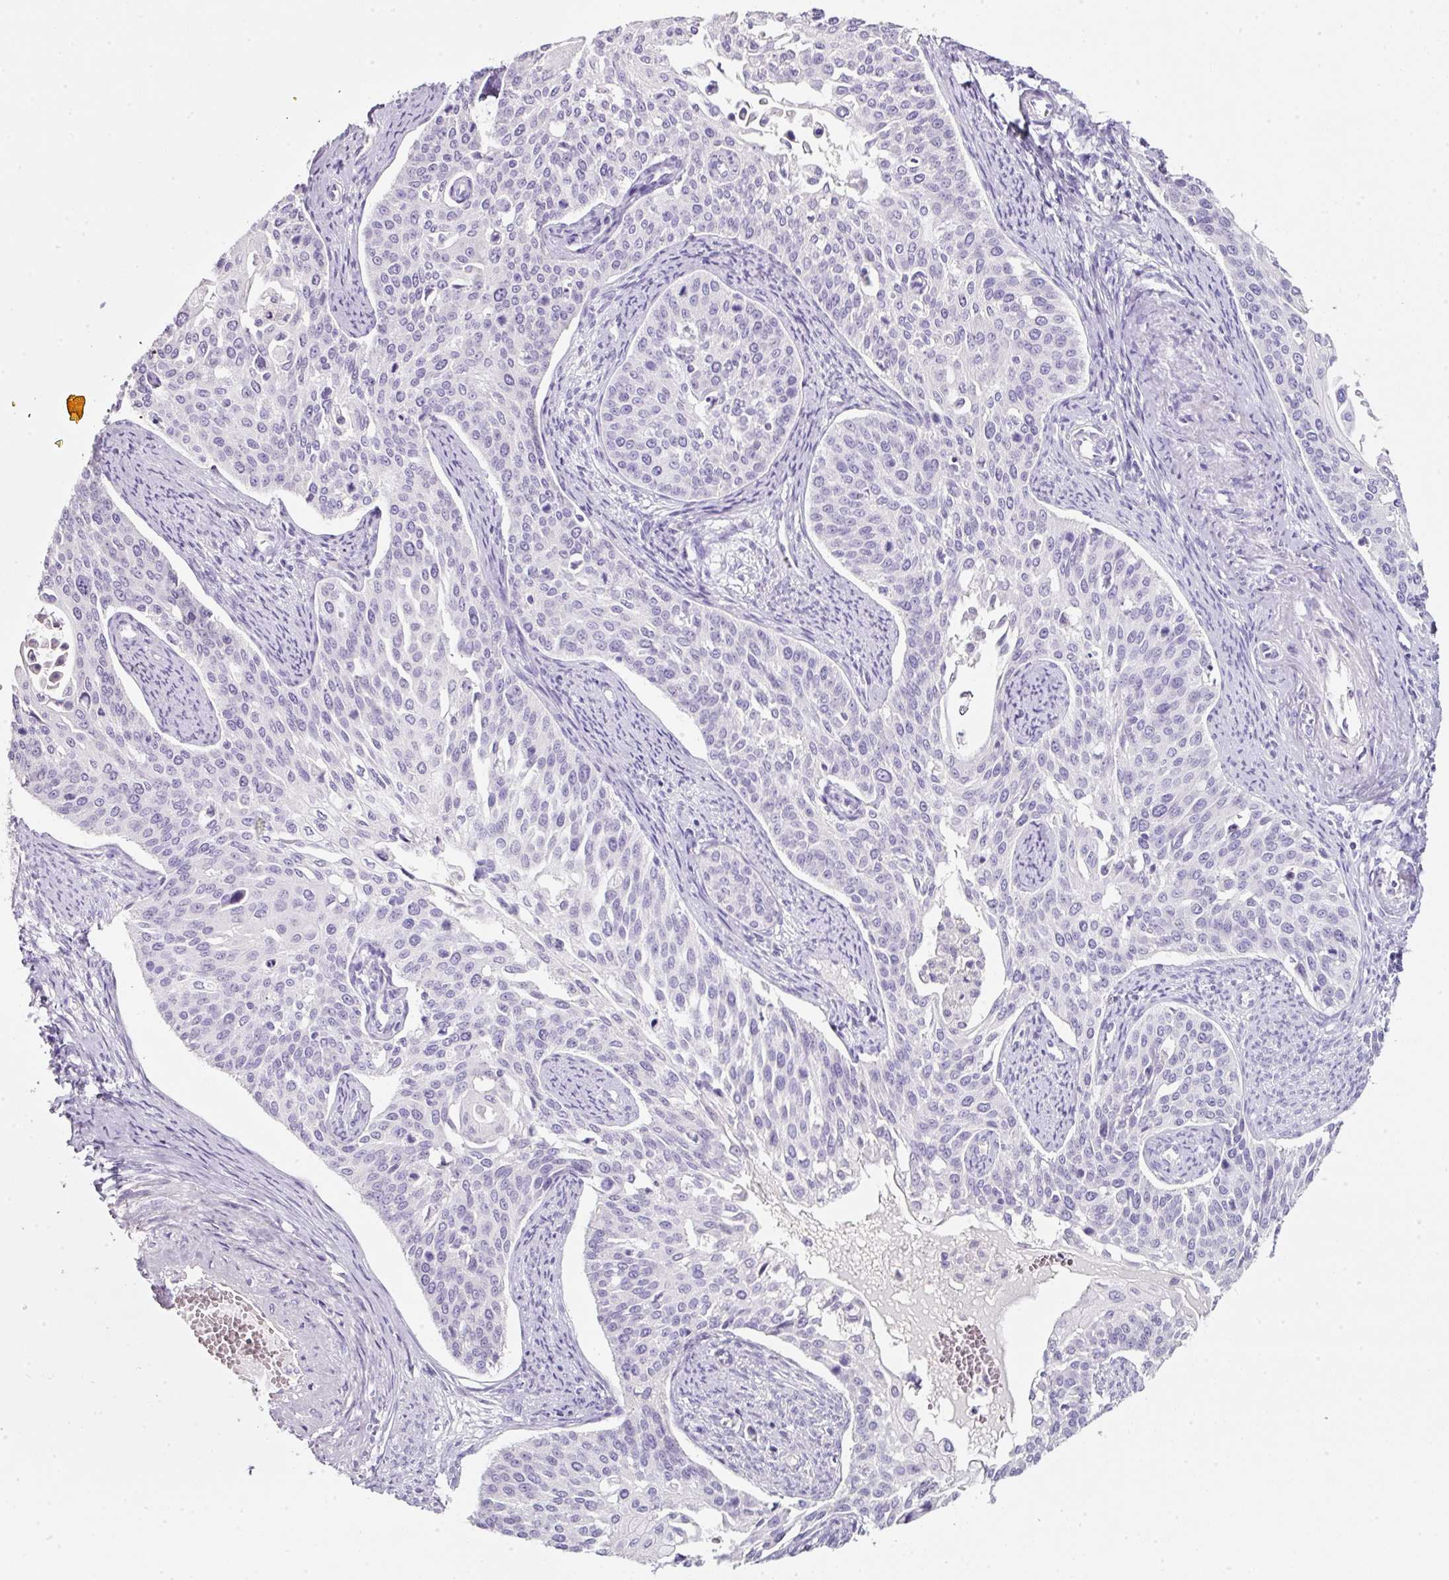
{"staining": {"intensity": "negative", "quantity": "none", "location": "none"}, "tissue": "cervical cancer", "cell_type": "Tumor cells", "image_type": "cancer", "snomed": [{"axis": "morphology", "description": "Squamous cell carcinoma, NOS"}, {"axis": "topography", "description": "Cervix"}], "caption": "IHC photomicrograph of human squamous cell carcinoma (cervical) stained for a protein (brown), which shows no expression in tumor cells.", "gene": "SLC2A2", "patient": {"sex": "female", "age": 44}}